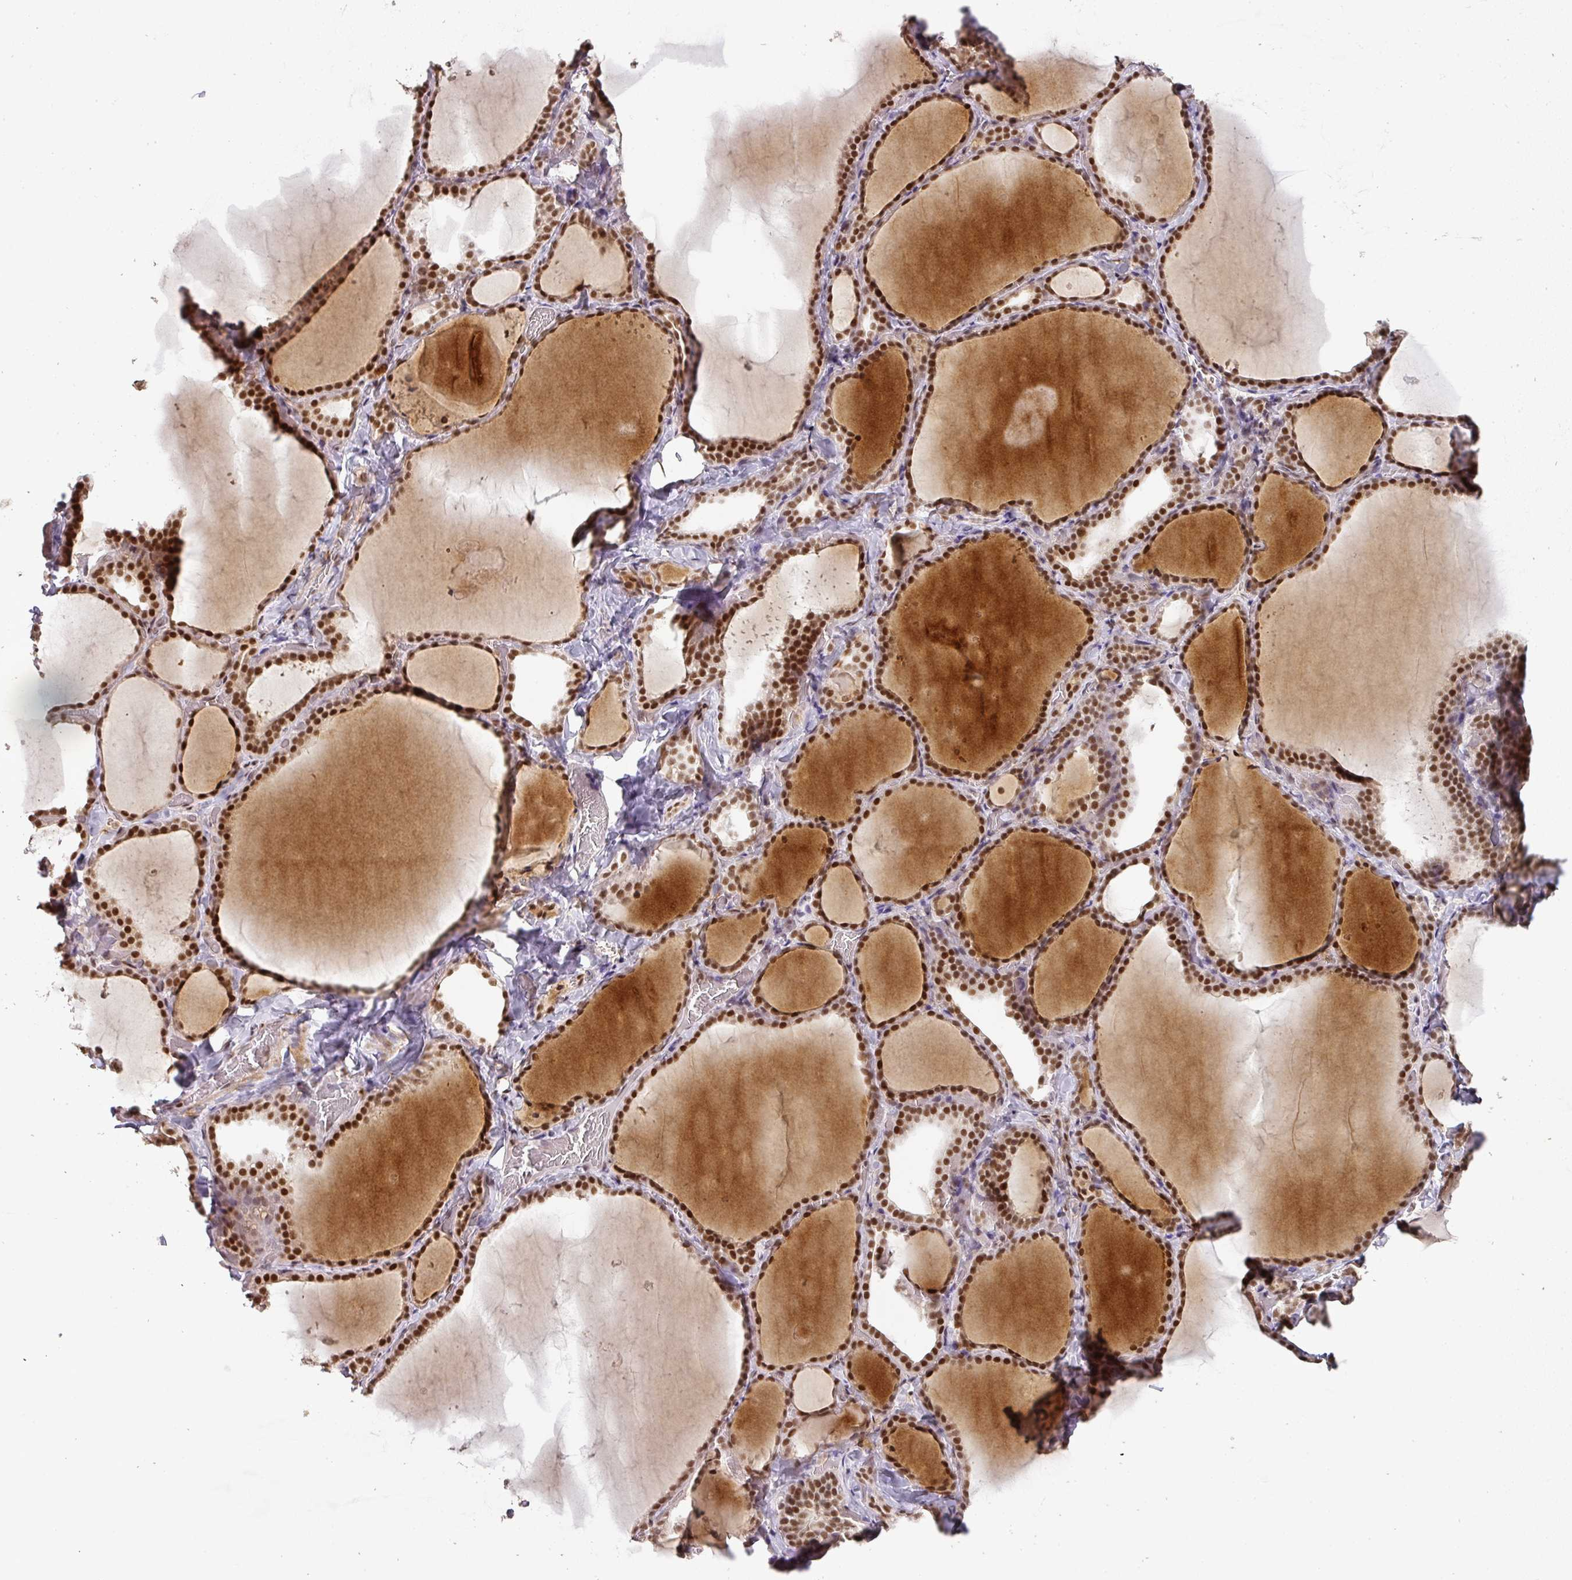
{"staining": {"intensity": "strong", "quantity": ">75%", "location": "nuclear"}, "tissue": "thyroid gland", "cell_type": "Glandular cells", "image_type": "normal", "snomed": [{"axis": "morphology", "description": "Normal tissue, NOS"}, {"axis": "topography", "description": "Thyroid gland"}], "caption": "Immunohistochemistry image of normal thyroid gland: thyroid gland stained using immunohistochemistry (IHC) shows high levels of strong protein expression localized specifically in the nuclear of glandular cells, appearing as a nuclear brown color.", "gene": "GPRIN2", "patient": {"sex": "female", "age": 22}}